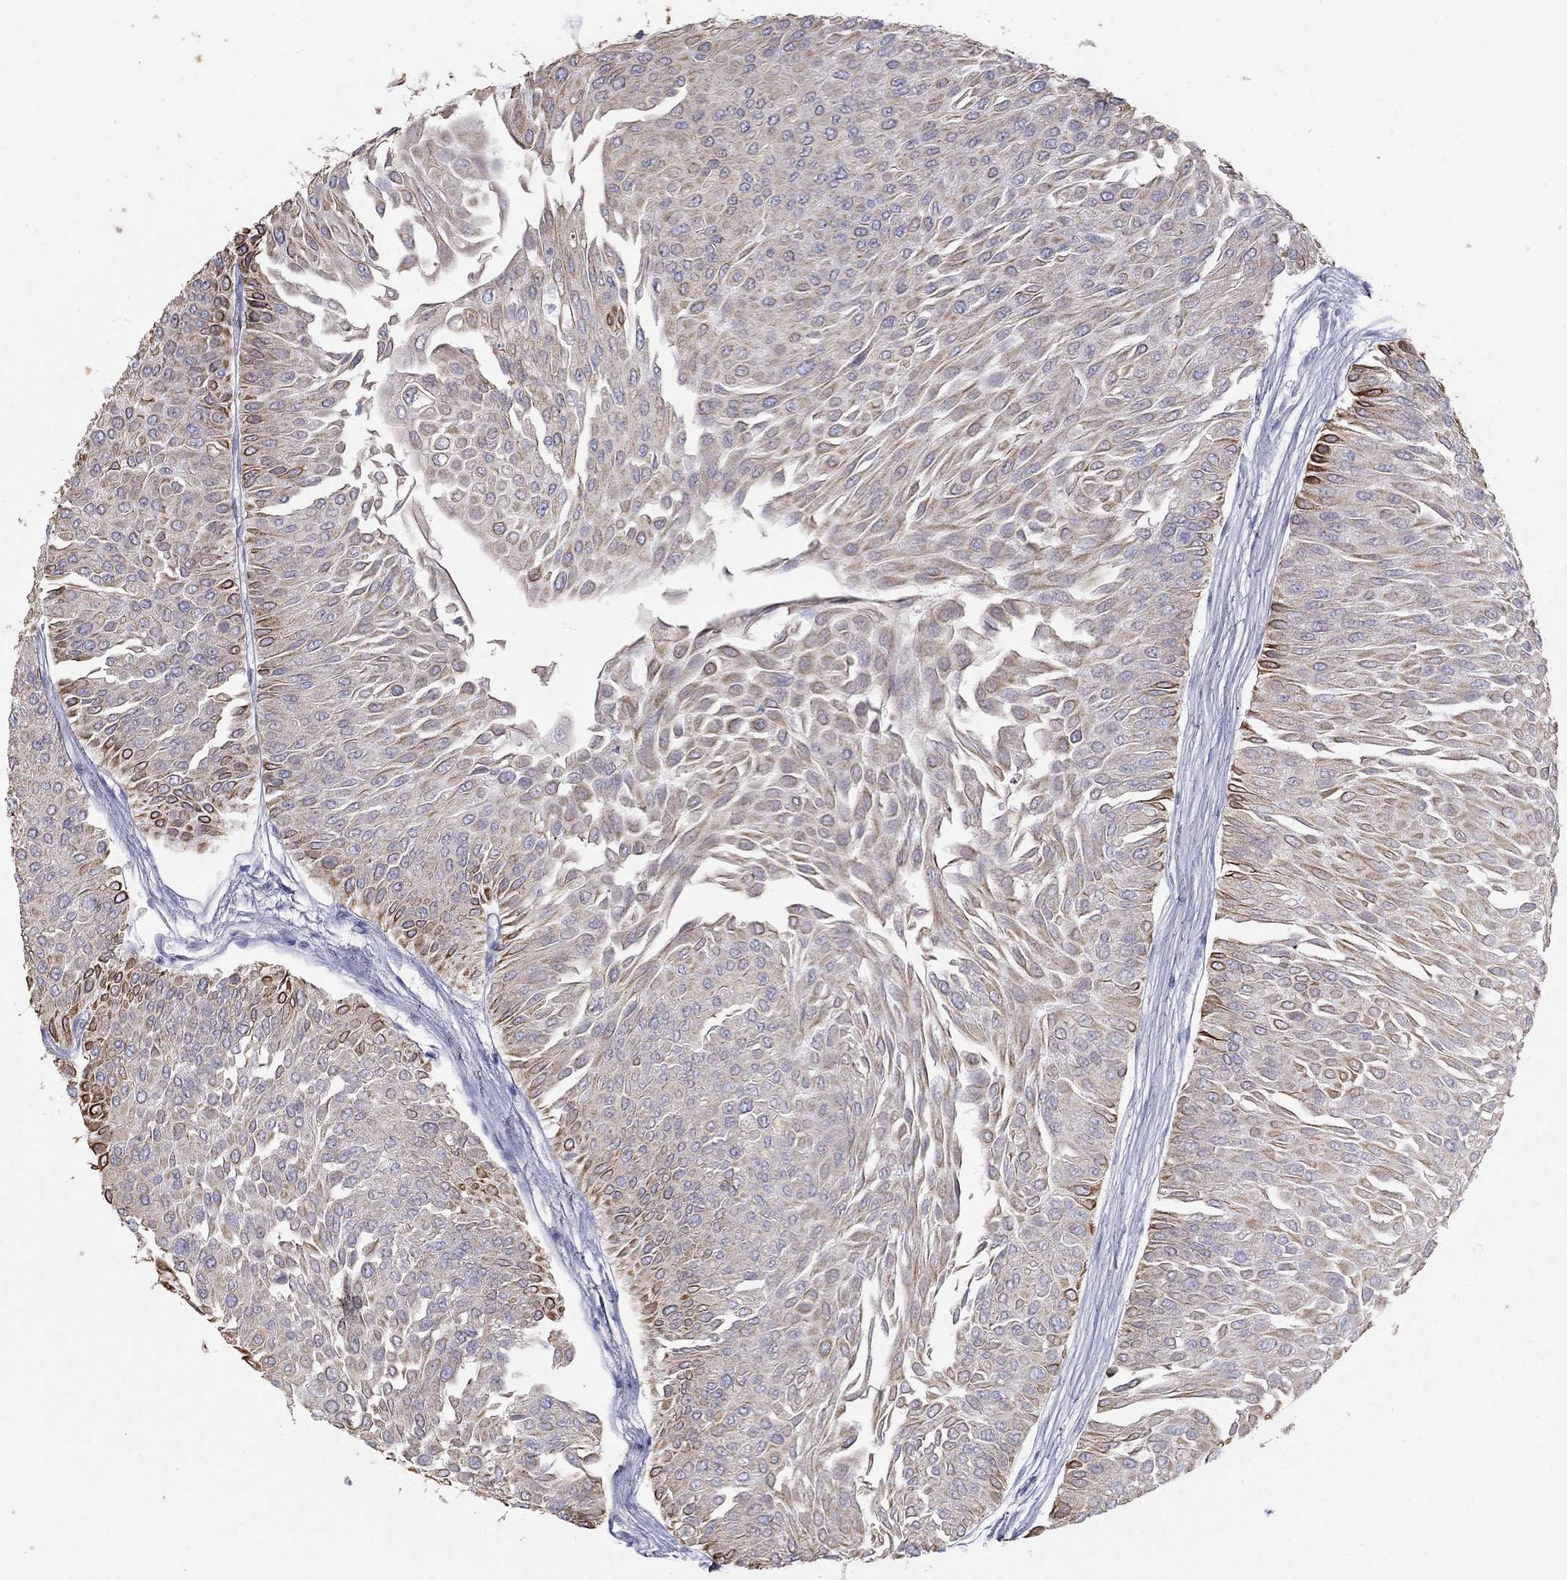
{"staining": {"intensity": "strong", "quantity": "<25%", "location": "cytoplasmic/membranous"}, "tissue": "urothelial cancer", "cell_type": "Tumor cells", "image_type": "cancer", "snomed": [{"axis": "morphology", "description": "Urothelial carcinoma, Low grade"}, {"axis": "topography", "description": "Urinary bladder"}], "caption": "High-power microscopy captured an immunohistochemistry image of urothelial carcinoma (low-grade), revealing strong cytoplasmic/membranous expression in about <25% of tumor cells. (DAB IHC, brown staining for protein, blue staining for nuclei).", "gene": "KRT75", "patient": {"sex": "male", "age": 67}}